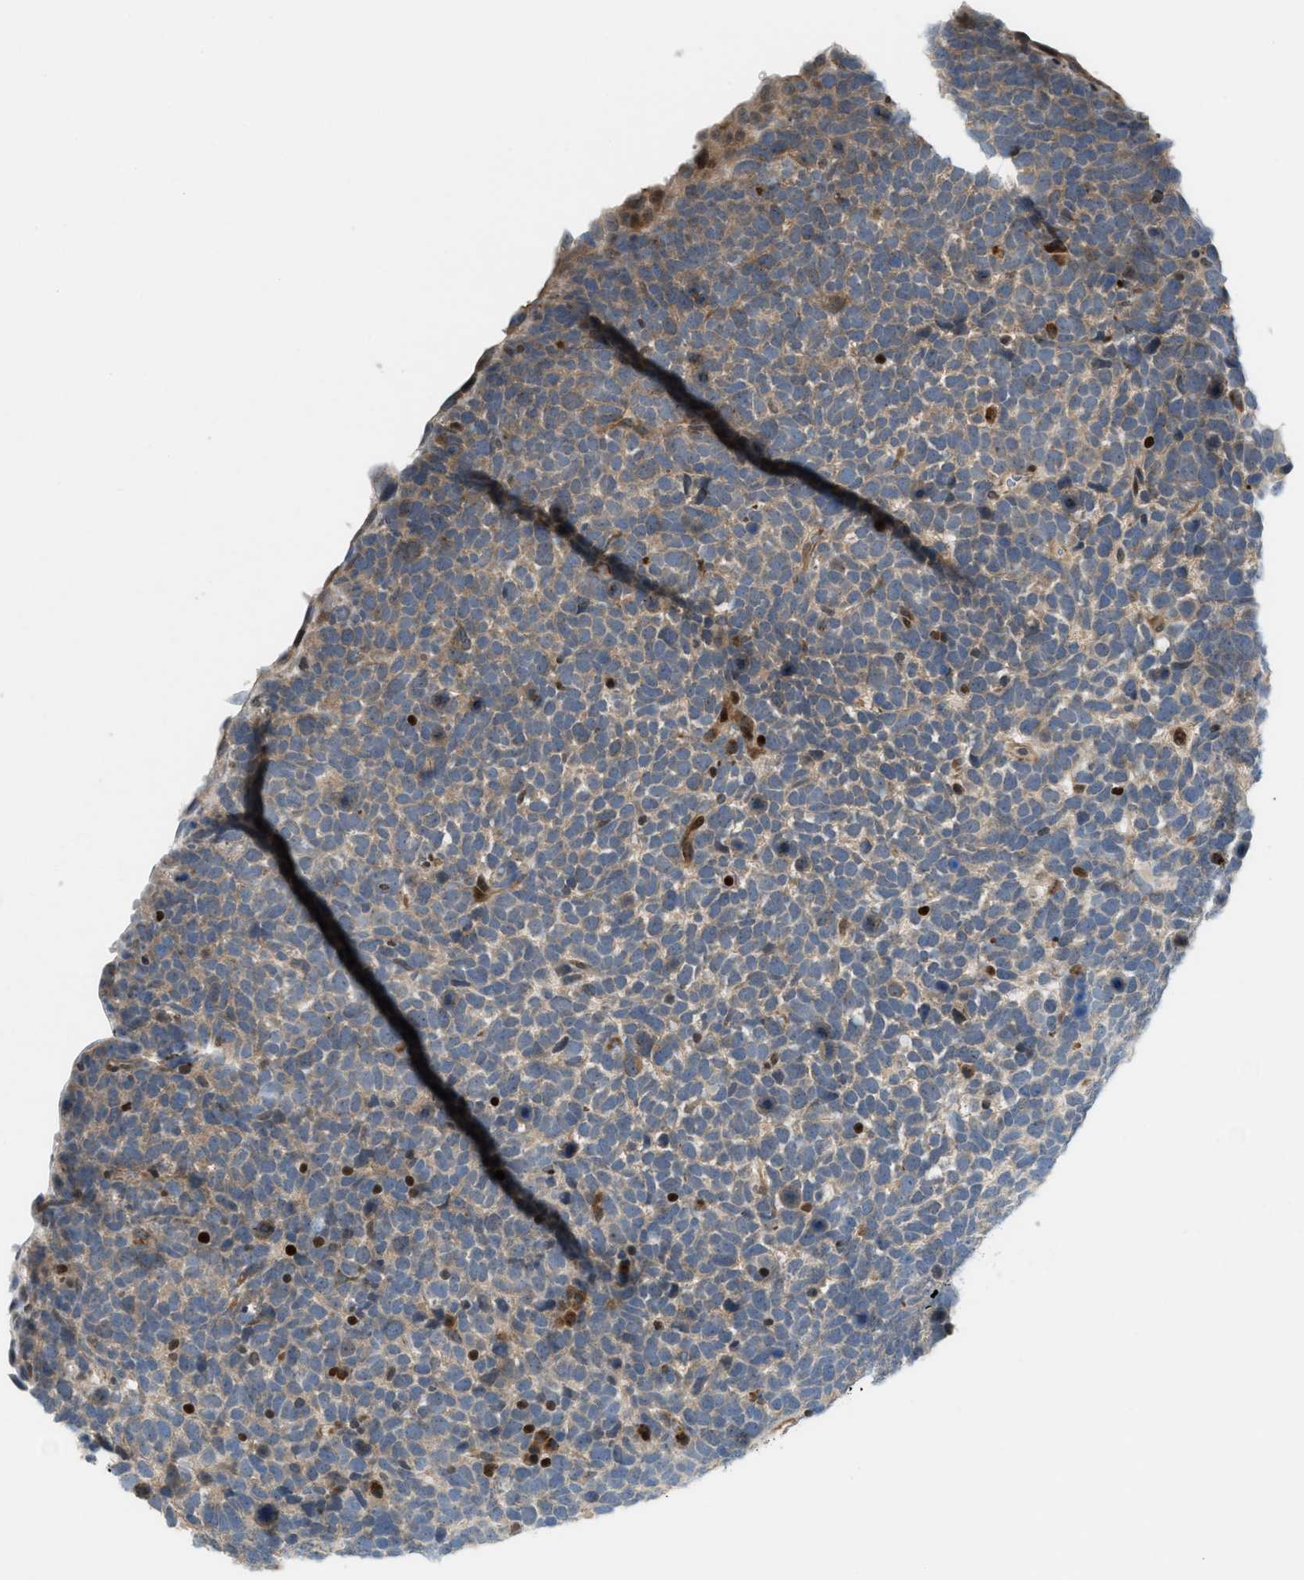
{"staining": {"intensity": "weak", "quantity": "<25%", "location": "cytoplasmic/membranous"}, "tissue": "urothelial cancer", "cell_type": "Tumor cells", "image_type": "cancer", "snomed": [{"axis": "morphology", "description": "Urothelial carcinoma, High grade"}, {"axis": "topography", "description": "Urinary bladder"}], "caption": "Tumor cells show no significant expression in high-grade urothelial carcinoma. The staining is performed using DAB (3,3'-diaminobenzidine) brown chromogen with nuclei counter-stained in using hematoxylin.", "gene": "ZNF276", "patient": {"sex": "female", "age": 82}}